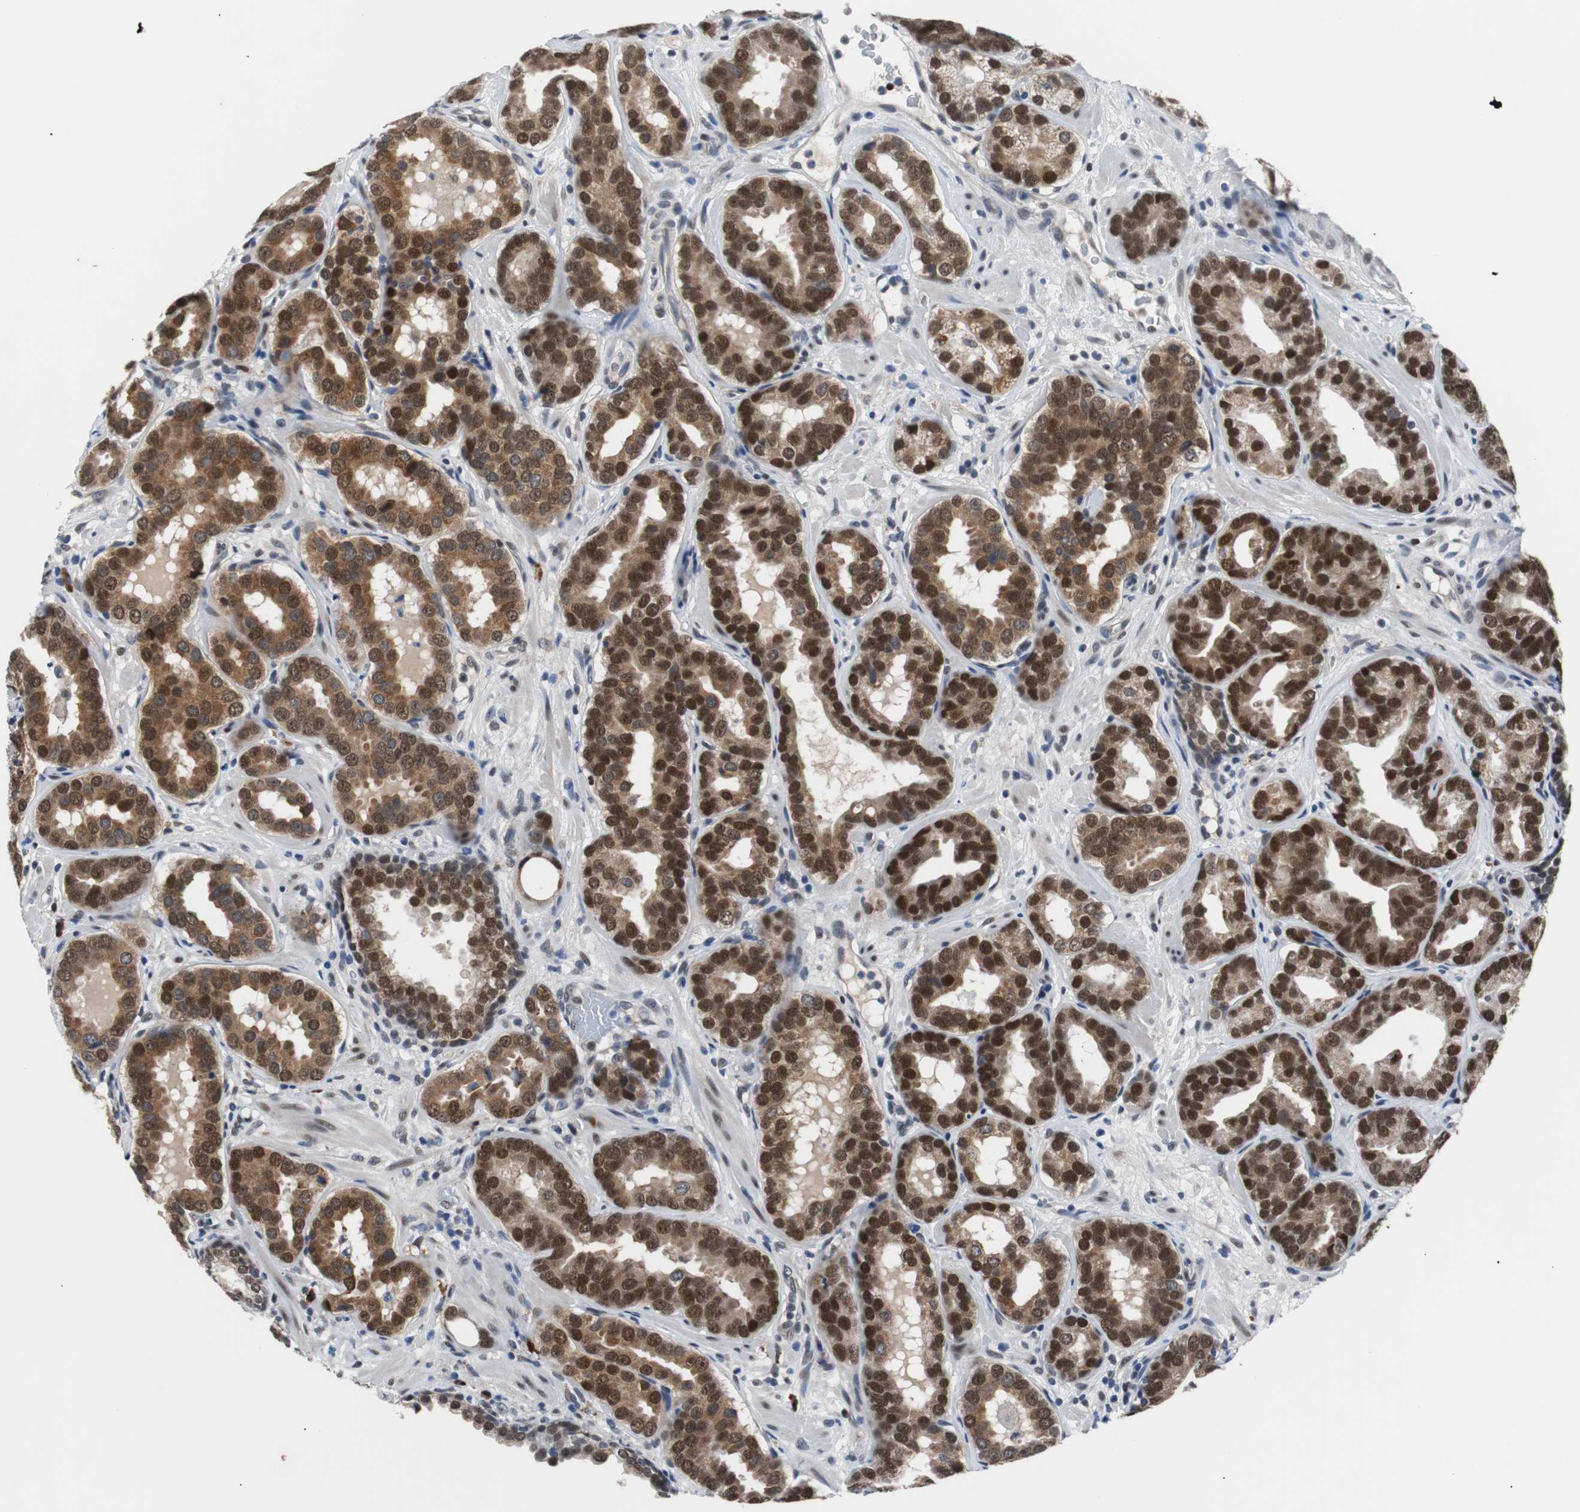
{"staining": {"intensity": "strong", "quantity": ">75%", "location": "cytoplasmic/membranous,nuclear"}, "tissue": "prostate cancer", "cell_type": "Tumor cells", "image_type": "cancer", "snomed": [{"axis": "morphology", "description": "Adenocarcinoma, Low grade"}, {"axis": "topography", "description": "Prostate"}], "caption": "DAB (3,3'-diaminobenzidine) immunohistochemical staining of low-grade adenocarcinoma (prostate) shows strong cytoplasmic/membranous and nuclear protein expression in approximately >75% of tumor cells.", "gene": "USP28", "patient": {"sex": "male", "age": 59}}